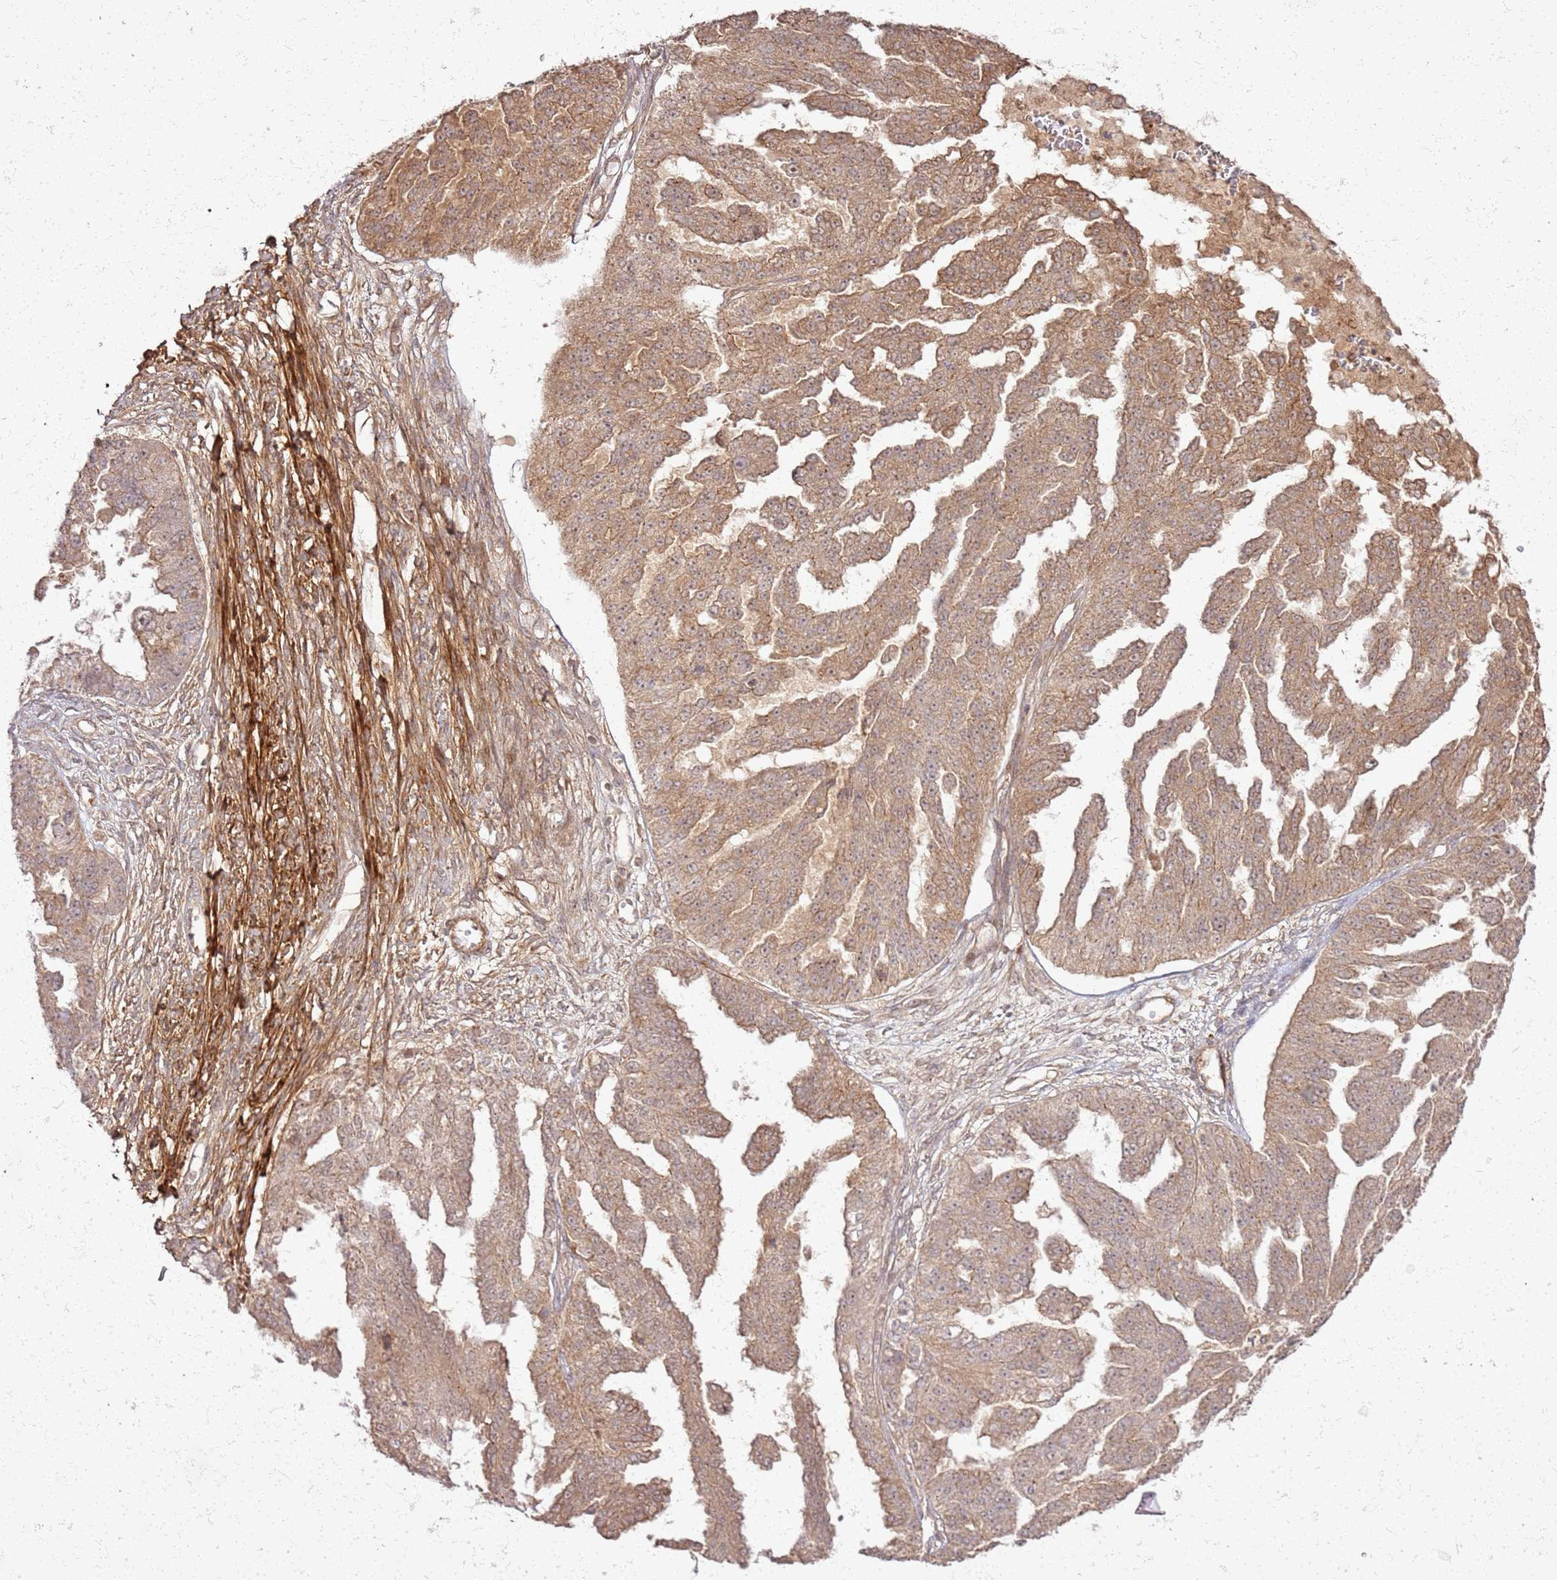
{"staining": {"intensity": "moderate", "quantity": ">75%", "location": "cytoplasmic/membranous"}, "tissue": "ovarian cancer", "cell_type": "Tumor cells", "image_type": "cancer", "snomed": [{"axis": "morphology", "description": "Cystadenocarcinoma, serous, NOS"}, {"axis": "topography", "description": "Ovary"}], "caption": "This is an image of IHC staining of serous cystadenocarcinoma (ovarian), which shows moderate staining in the cytoplasmic/membranous of tumor cells.", "gene": "ZNF623", "patient": {"sex": "female", "age": 58}}